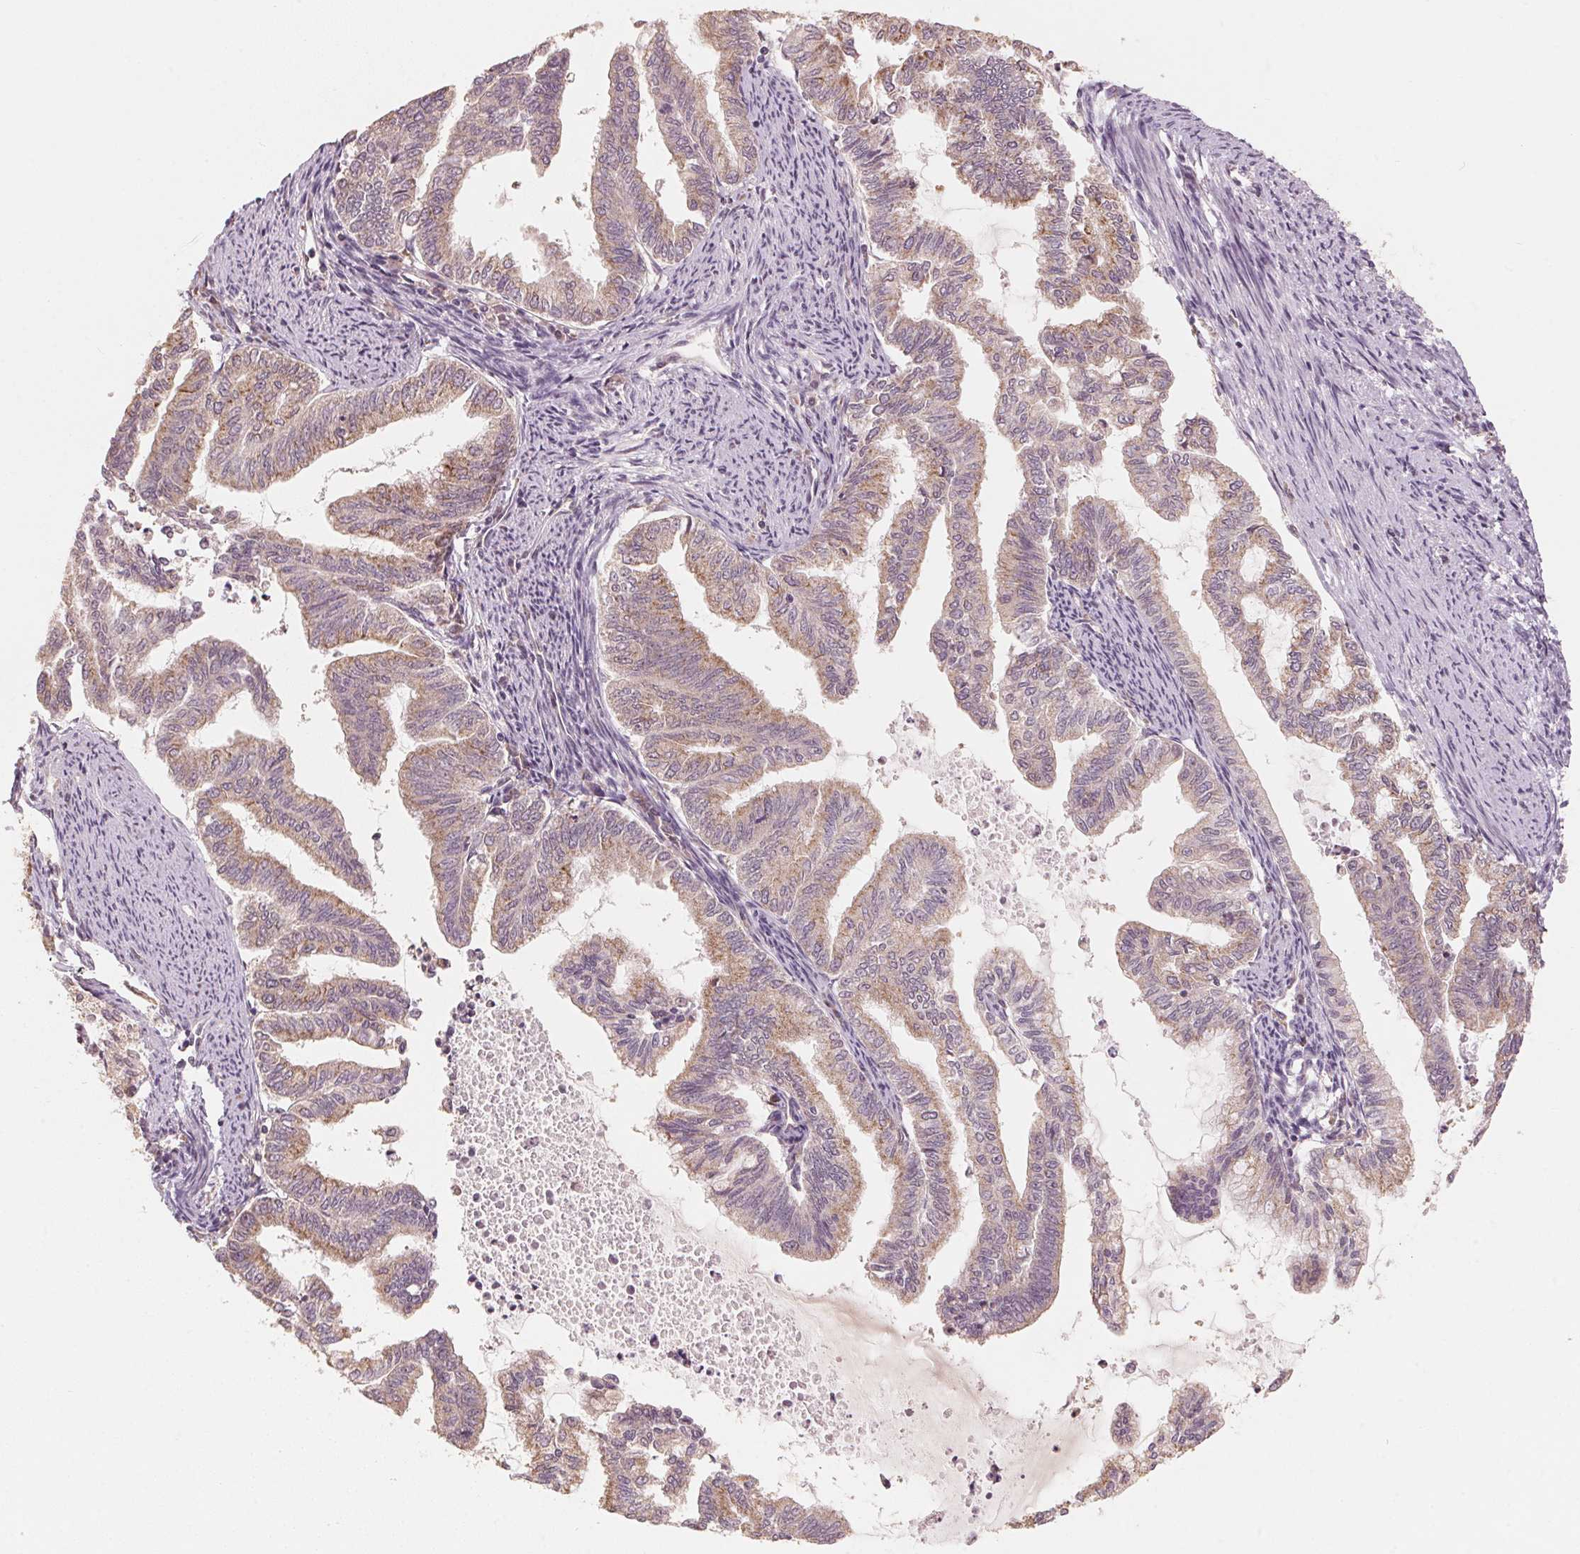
{"staining": {"intensity": "weak", "quantity": ">75%", "location": "cytoplasmic/membranous"}, "tissue": "endometrial cancer", "cell_type": "Tumor cells", "image_type": "cancer", "snomed": [{"axis": "morphology", "description": "Adenocarcinoma, NOS"}, {"axis": "topography", "description": "Endometrium"}], "caption": "Human endometrial cancer stained with a brown dye demonstrates weak cytoplasmic/membranous positive positivity in about >75% of tumor cells.", "gene": "C2orf73", "patient": {"sex": "female", "age": 79}}